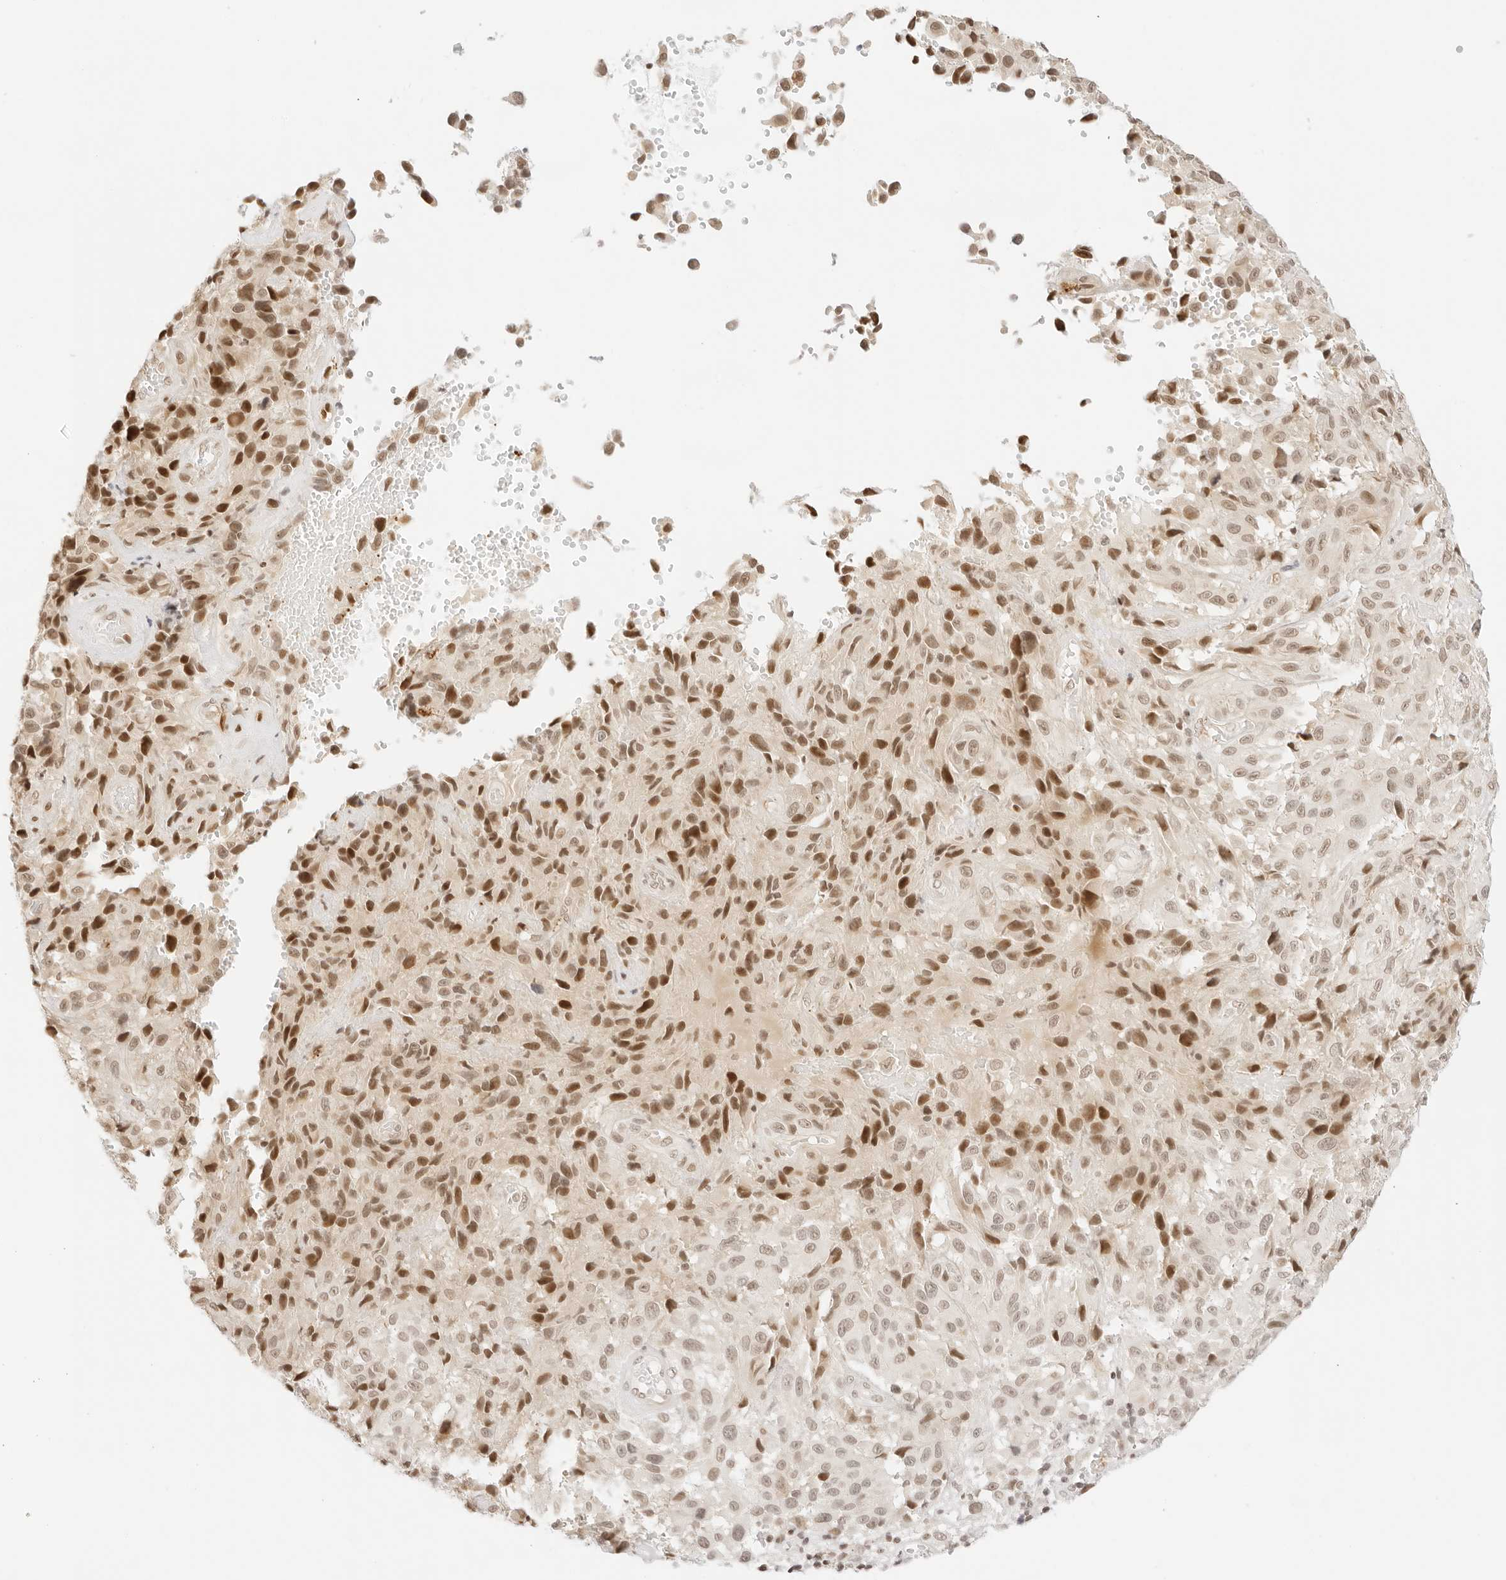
{"staining": {"intensity": "strong", "quantity": "<25%", "location": "nuclear"}, "tissue": "melanoma", "cell_type": "Tumor cells", "image_type": "cancer", "snomed": [{"axis": "morphology", "description": "Malignant melanoma, NOS"}, {"axis": "topography", "description": "Skin"}], "caption": "A high-resolution histopathology image shows immunohistochemistry (IHC) staining of melanoma, which displays strong nuclear expression in about <25% of tumor cells.", "gene": "GNAS", "patient": {"sex": "male", "age": 66}}